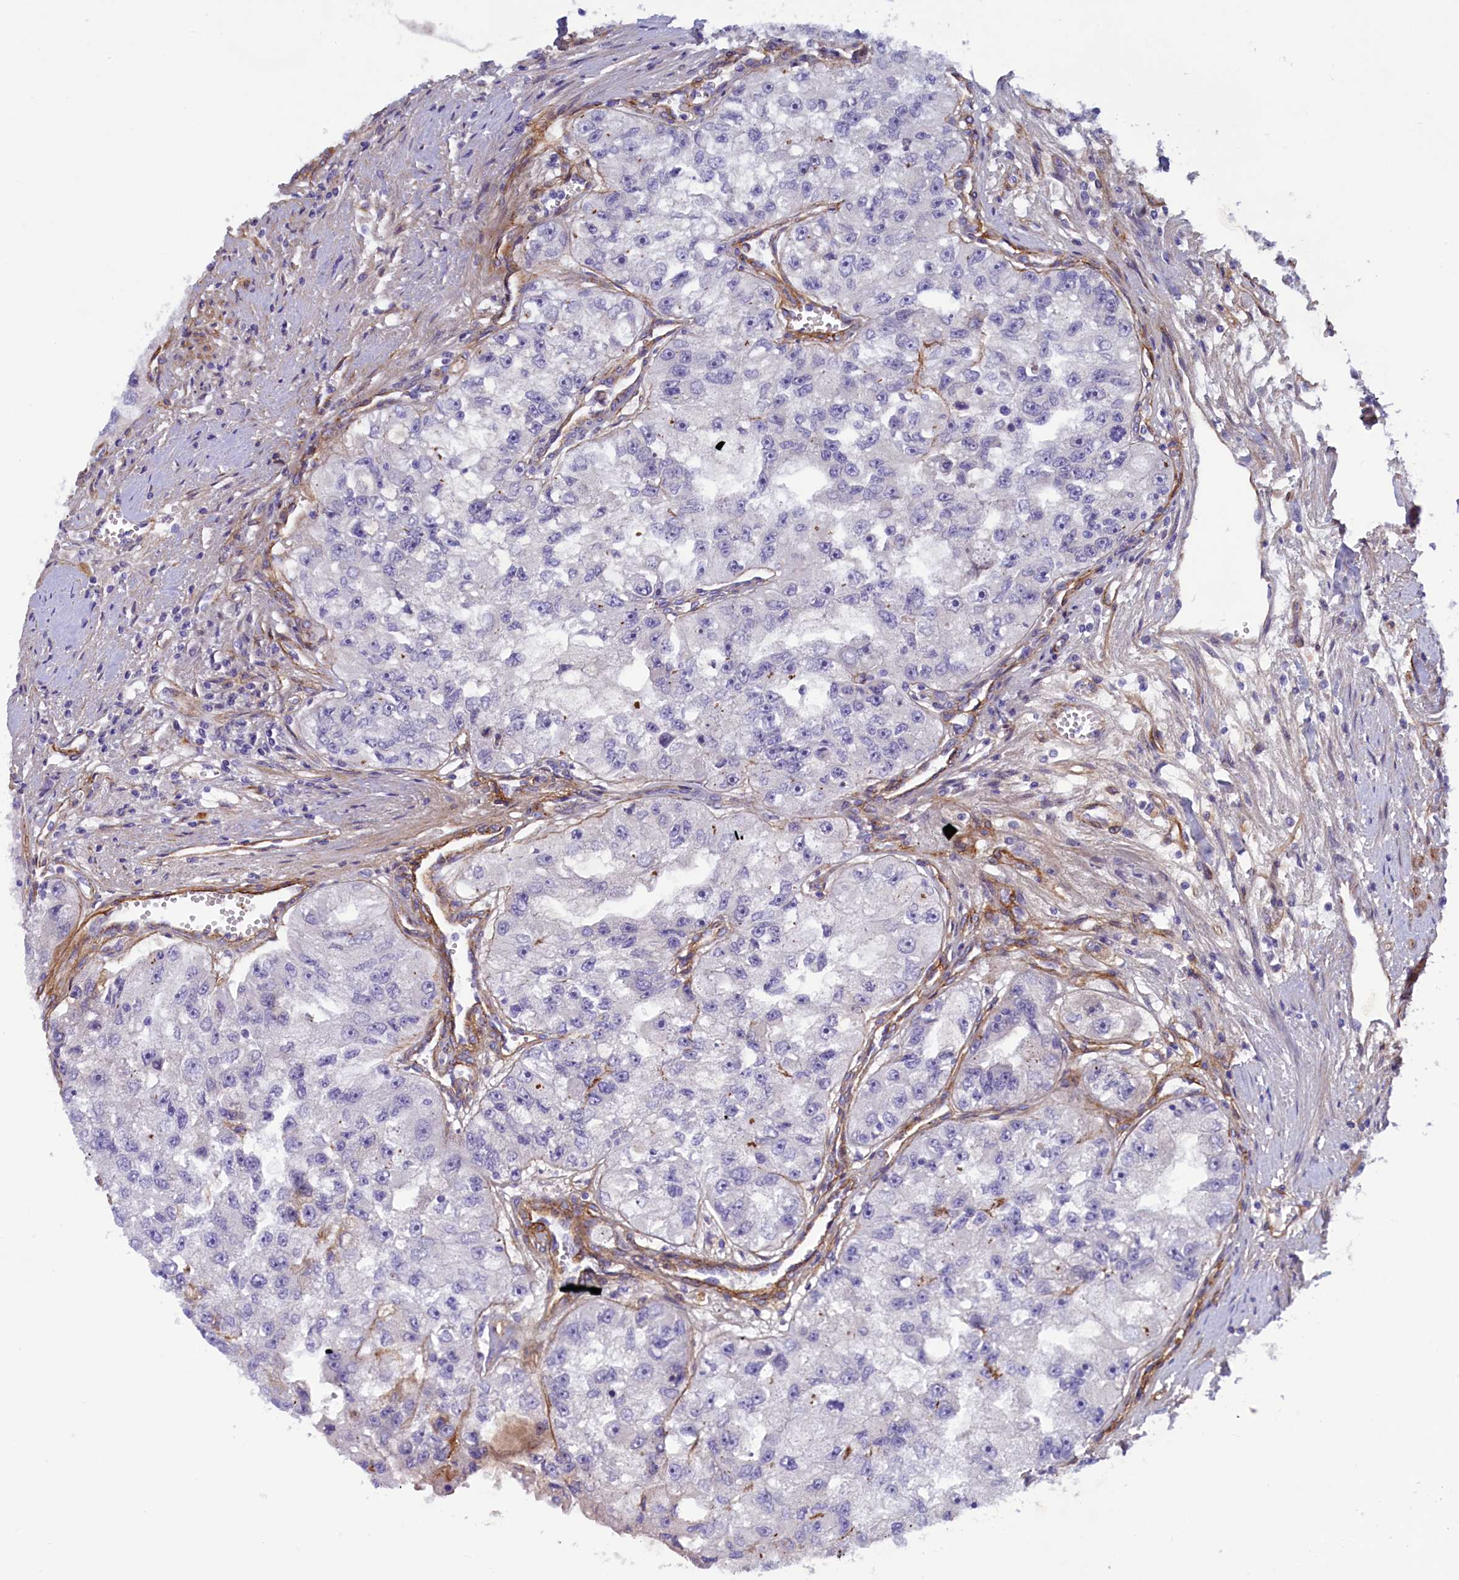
{"staining": {"intensity": "negative", "quantity": "none", "location": "none"}, "tissue": "renal cancer", "cell_type": "Tumor cells", "image_type": "cancer", "snomed": [{"axis": "morphology", "description": "Adenocarcinoma, NOS"}, {"axis": "topography", "description": "Kidney"}], "caption": "Renal cancer (adenocarcinoma) was stained to show a protein in brown. There is no significant staining in tumor cells.", "gene": "LOXL1", "patient": {"sex": "male", "age": 63}}